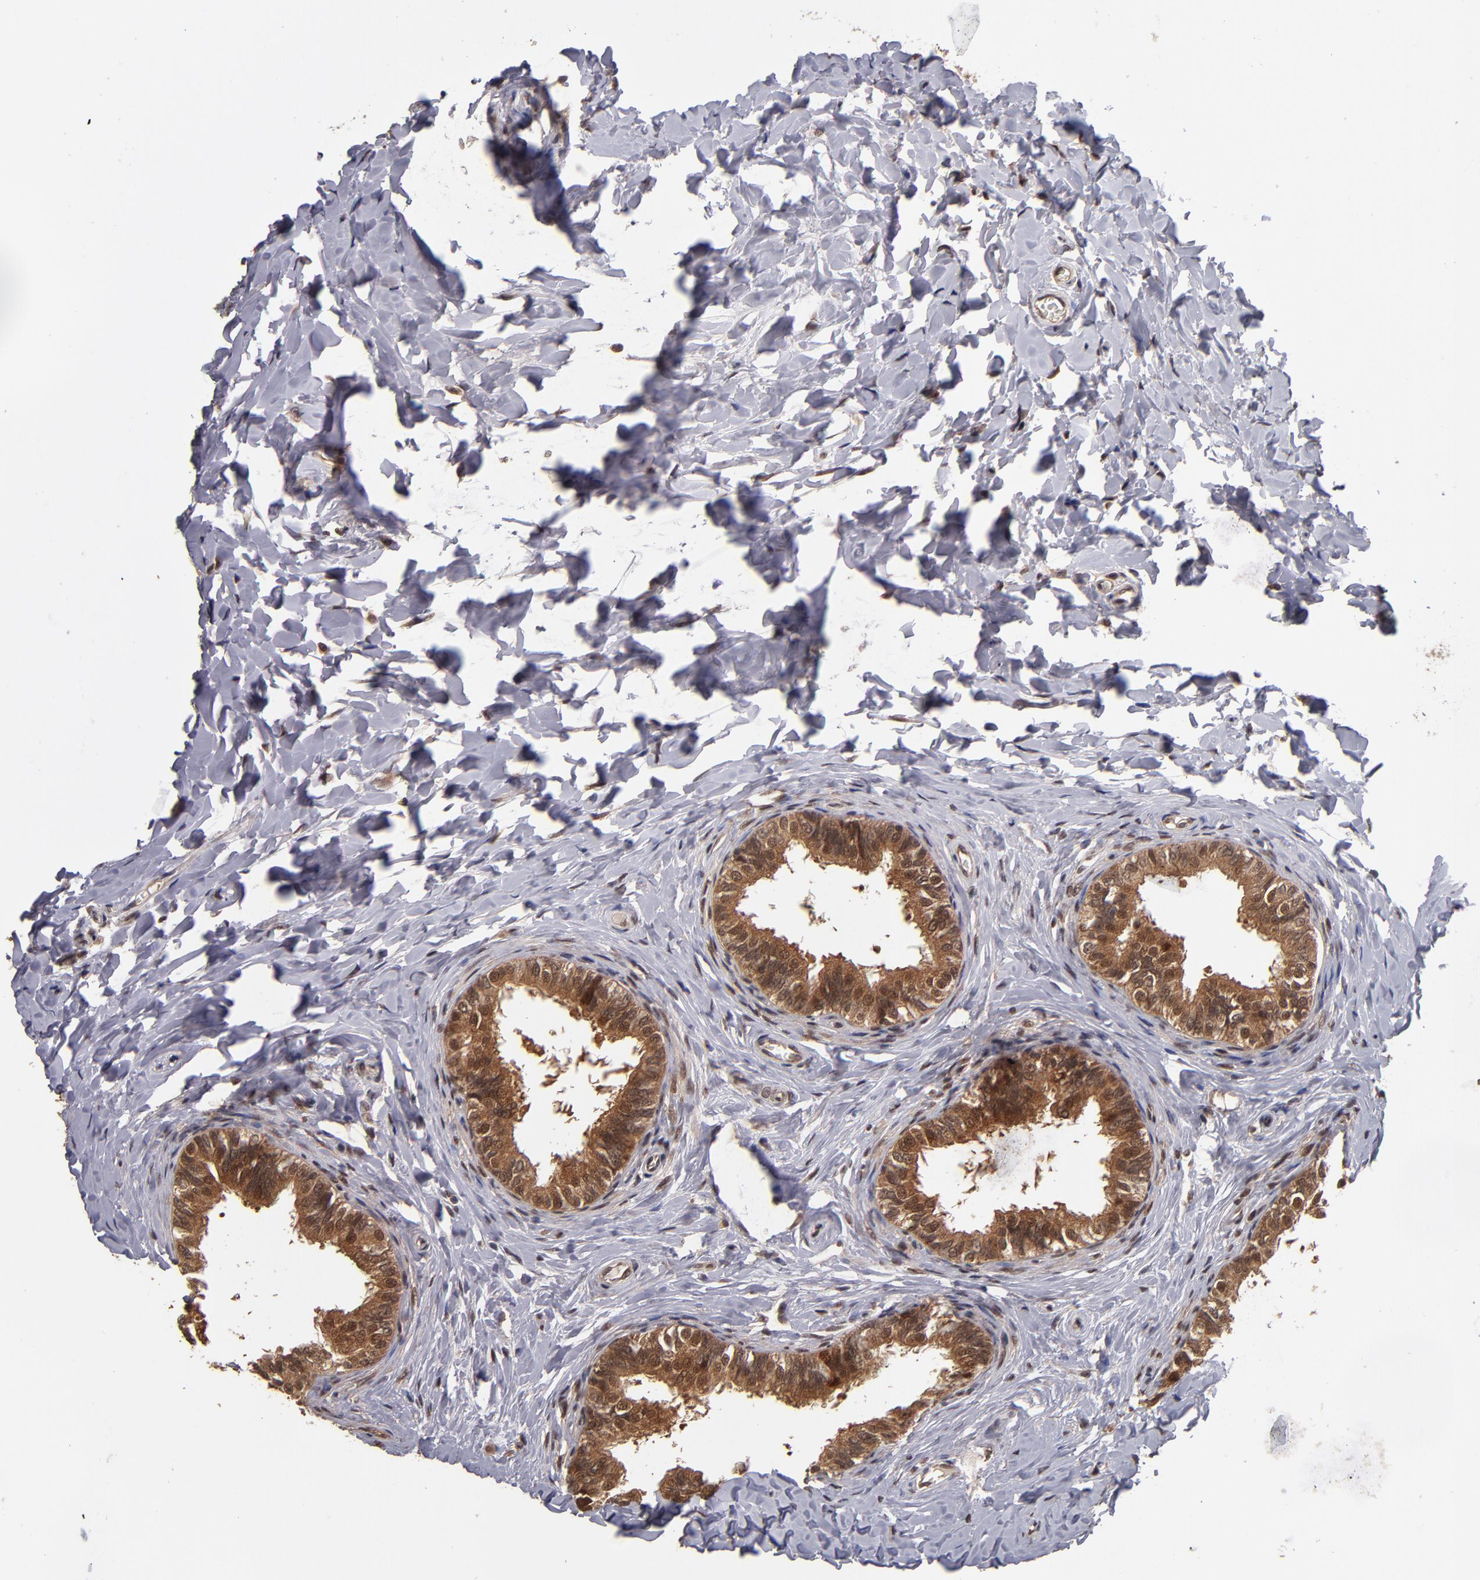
{"staining": {"intensity": "strong", "quantity": ">75%", "location": "cytoplasmic/membranous,nuclear"}, "tissue": "epididymis", "cell_type": "Glandular cells", "image_type": "normal", "snomed": [{"axis": "morphology", "description": "Normal tissue, NOS"}, {"axis": "topography", "description": "Soft tissue"}, {"axis": "topography", "description": "Epididymis"}], "caption": "High-power microscopy captured an IHC micrograph of normal epididymis, revealing strong cytoplasmic/membranous,nuclear staining in about >75% of glandular cells. Immunohistochemistry (ihc) stains the protein in brown and the nuclei are stained blue.", "gene": "CUL5", "patient": {"sex": "male", "age": 26}}